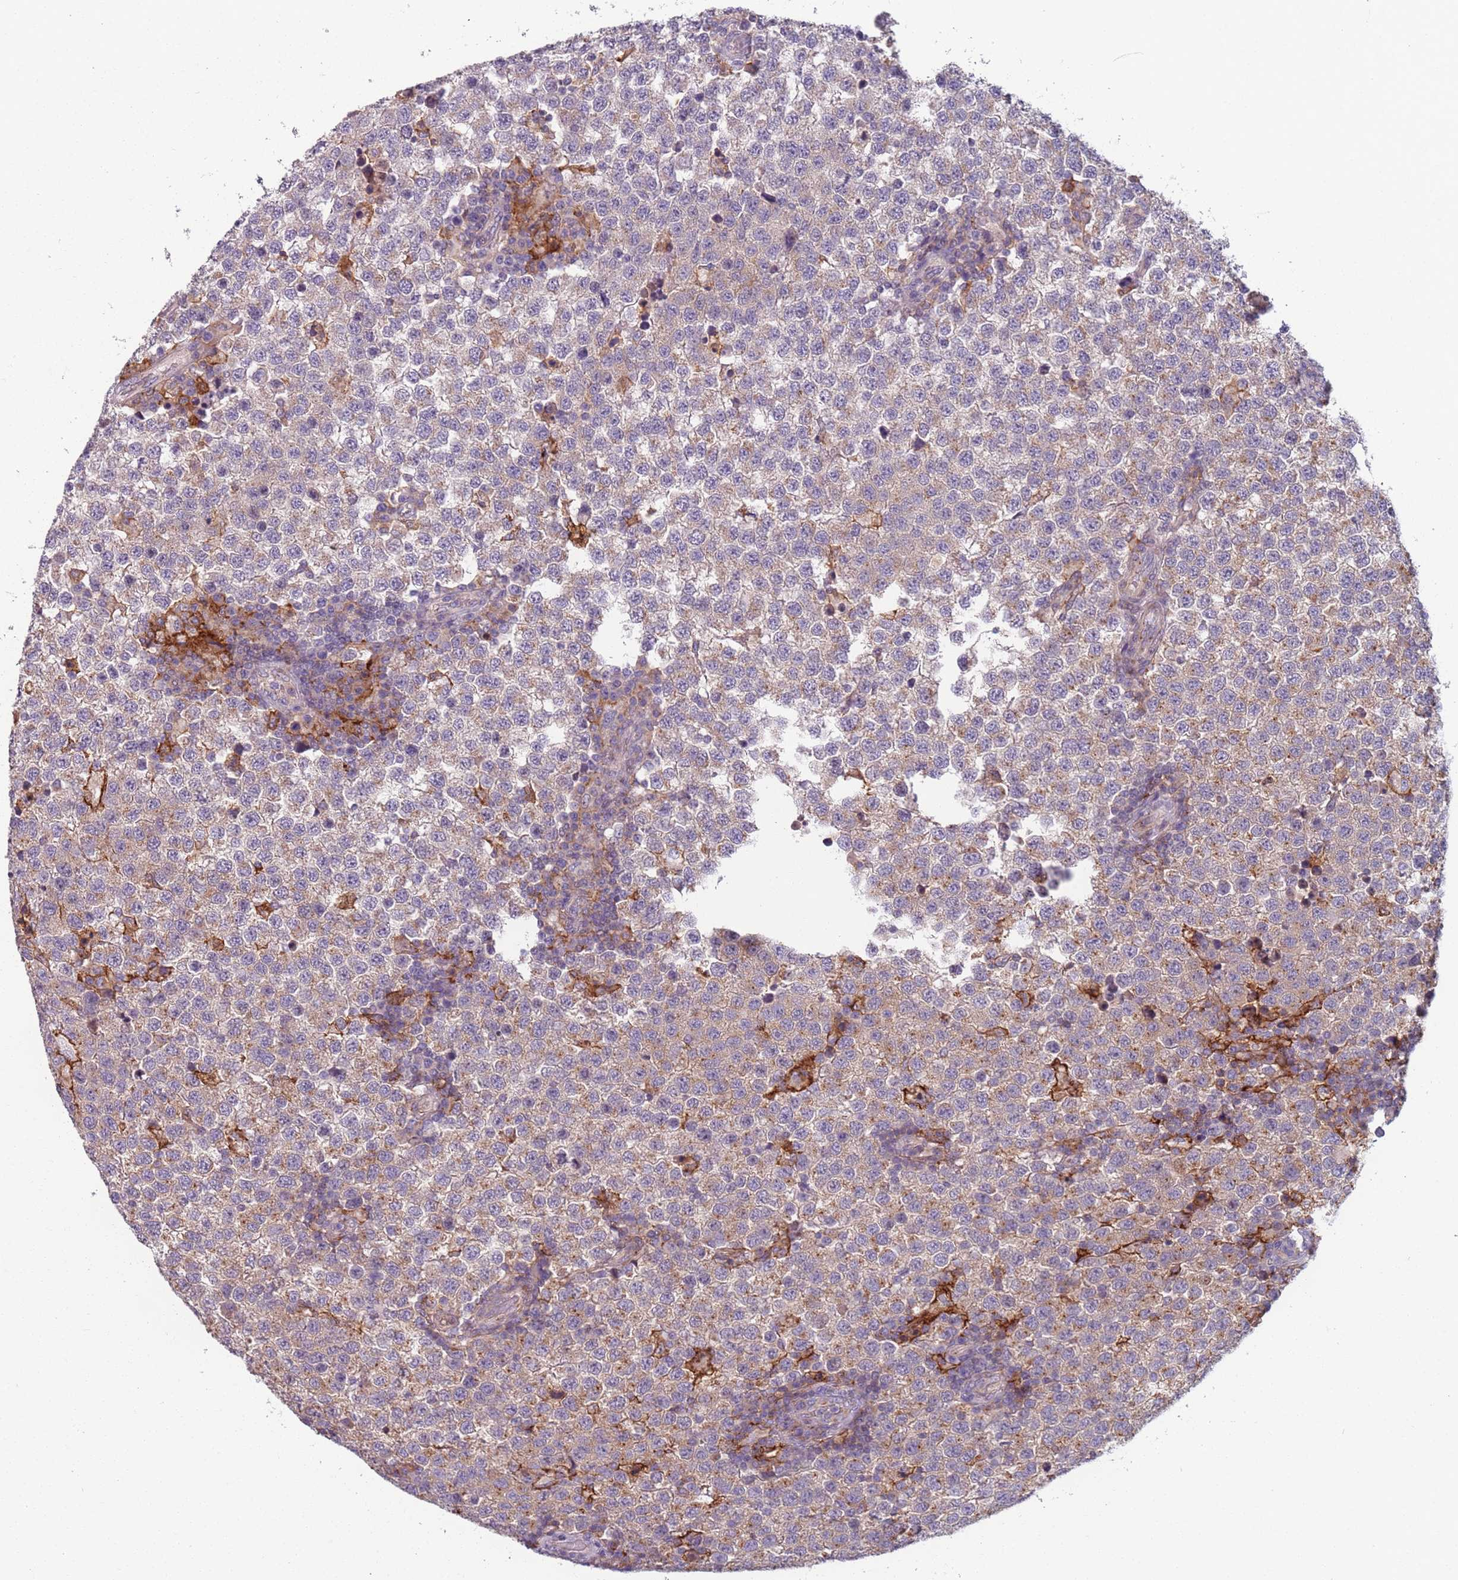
{"staining": {"intensity": "weak", "quantity": "25%-75%", "location": "cytoplasmic/membranous"}, "tissue": "testis cancer", "cell_type": "Tumor cells", "image_type": "cancer", "snomed": [{"axis": "morphology", "description": "Seminoma, NOS"}, {"axis": "topography", "description": "Testis"}], "caption": "Testis cancer (seminoma) stained for a protein reveals weak cytoplasmic/membranous positivity in tumor cells. The staining was performed using DAB to visualize the protein expression in brown, while the nuclei were stained in blue with hematoxylin (Magnification: 20x).", "gene": "AKTIP", "patient": {"sex": "male", "age": 34}}